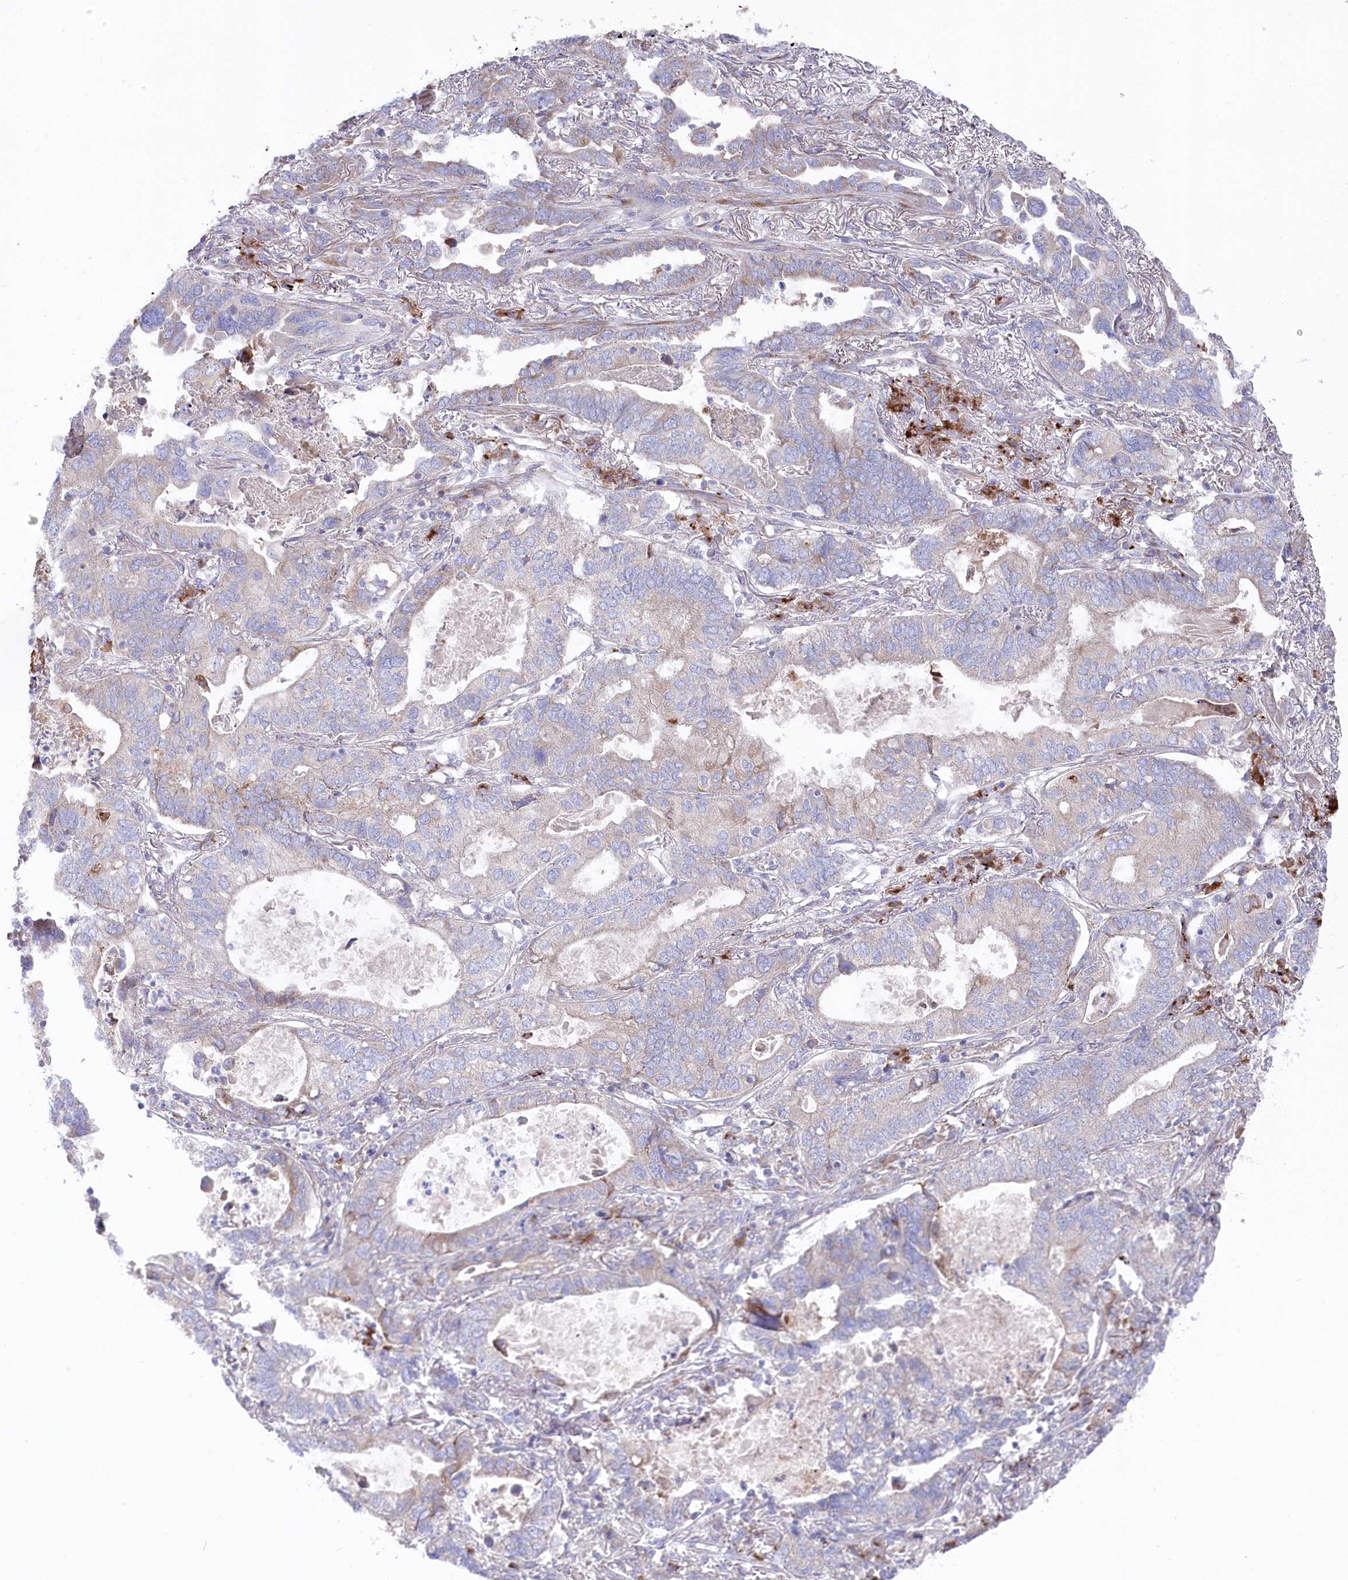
{"staining": {"intensity": "weak", "quantity": "<25%", "location": "cytoplasmic/membranous"}, "tissue": "lung cancer", "cell_type": "Tumor cells", "image_type": "cancer", "snomed": [{"axis": "morphology", "description": "Adenocarcinoma, NOS"}, {"axis": "topography", "description": "Lung"}], "caption": "Lung adenocarcinoma stained for a protein using IHC exhibits no positivity tumor cells.", "gene": "POGLUT1", "patient": {"sex": "male", "age": 67}}